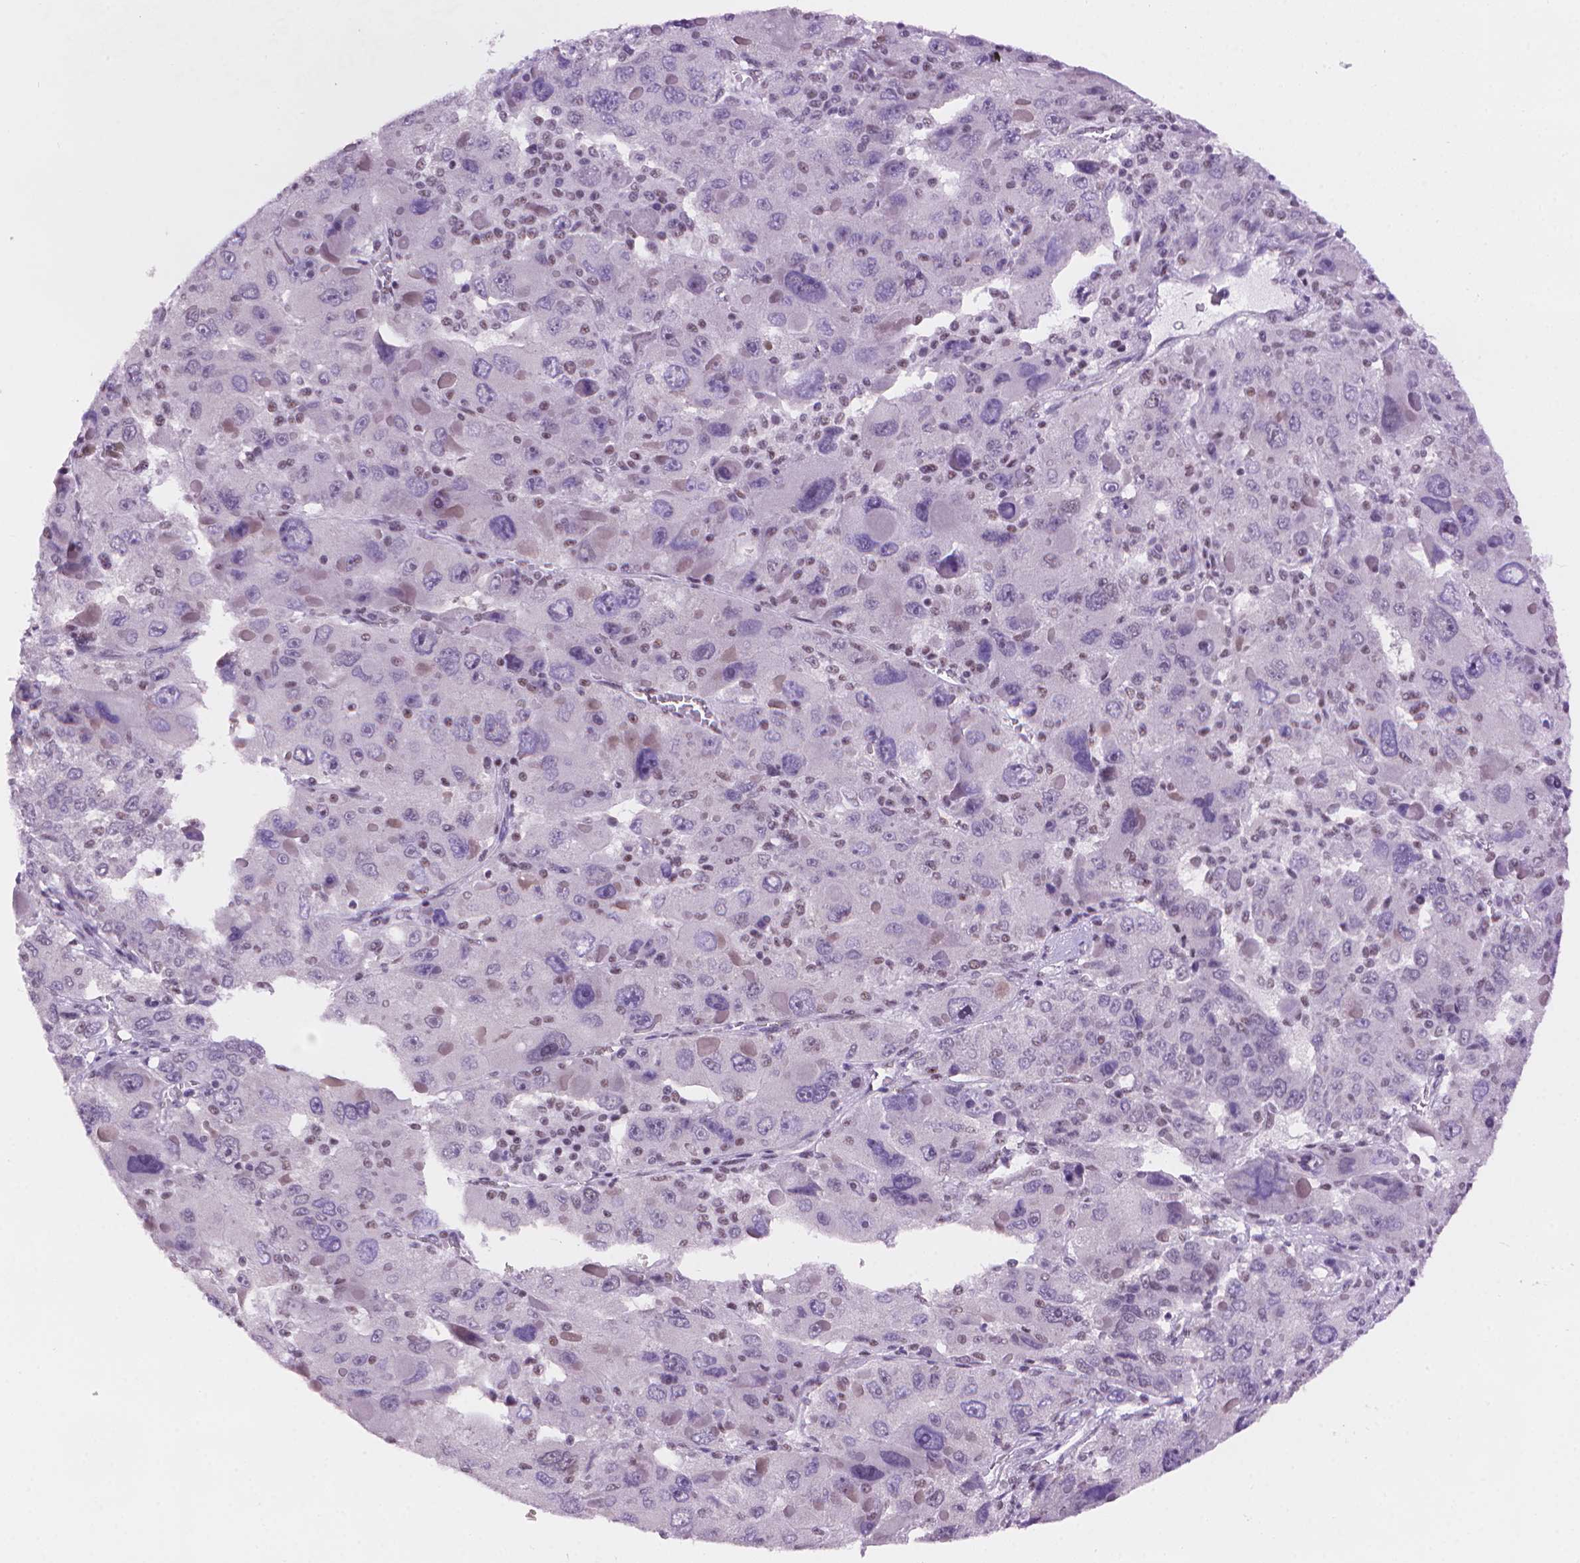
{"staining": {"intensity": "negative", "quantity": "none", "location": "none"}, "tissue": "liver cancer", "cell_type": "Tumor cells", "image_type": "cancer", "snomed": [{"axis": "morphology", "description": "Carcinoma, Hepatocellular, NOS"}, {"axis": "topography", "description": "Liver"}], "caption": "Image shows no protein positivity in tumor cells of liver cancer (hepatocellular carcinoma) tissue.", "gene": "UBN1", "patient": {"sex": "female", "age": 41}}